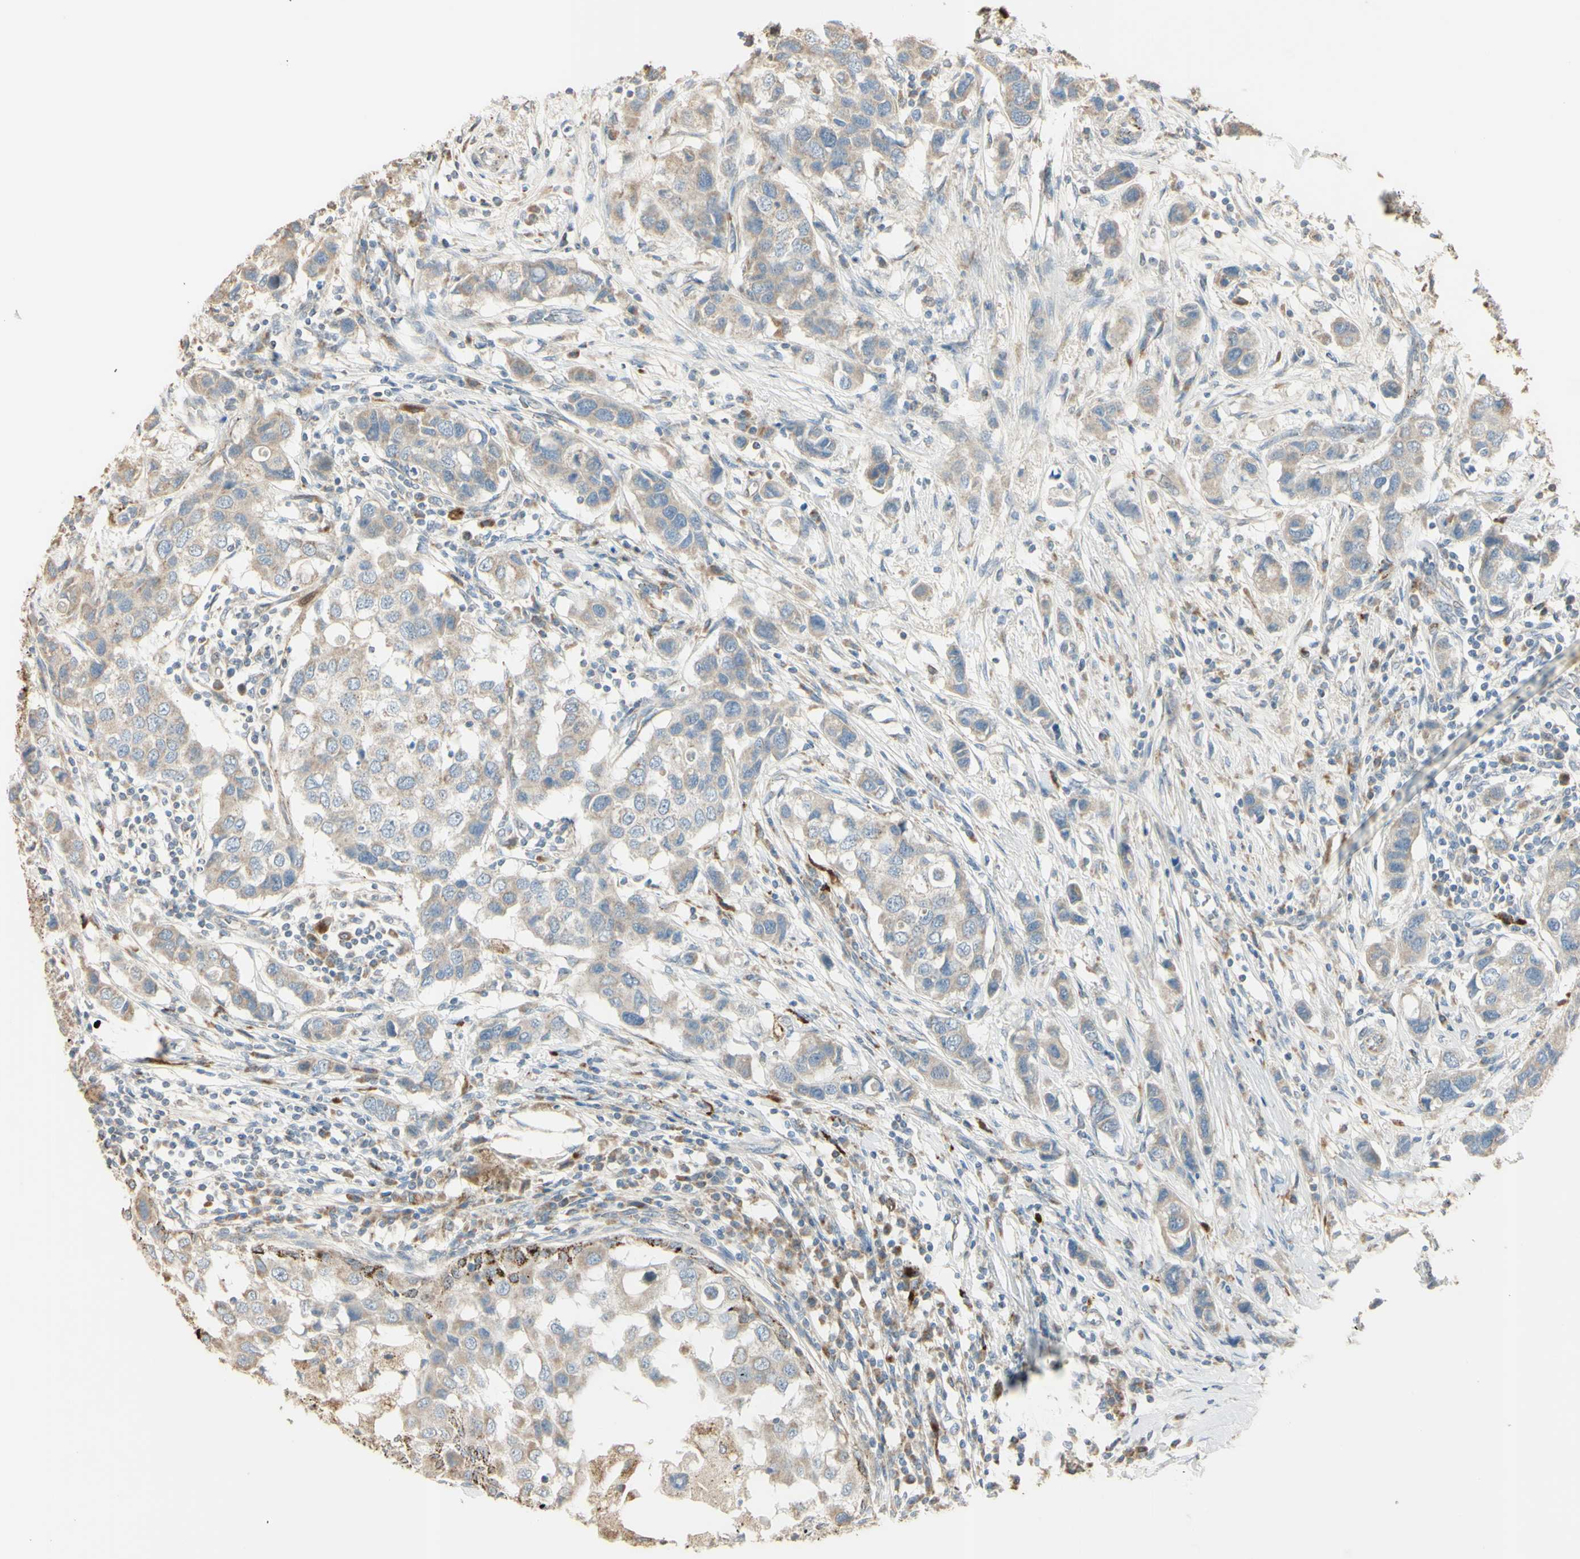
{"staining": {"intensity": "weak", "quantity": ">75%", "location": "cytoplasmic/membranous"}, "tissue": "breast cancer", "cell_type": "Tumor cells", "image_type": "cancer", "snomed": [{"axis": "morphology", "description": "Normal tissue, NOS"}, {"axis": "morphology", "description": "Duct carcinoma"}, {"axis": "topography", "description": "Breast"}], "caption": "High-power microscopy captured an immunohistochemistry histopathology image of breast intraductal carcinoma, revealing weak cytoplasmic/membranous expression in approximately >75% of tumor cells.", "gene": "ANGPTL1", "patient": {"sex": "female", "age": 50}}